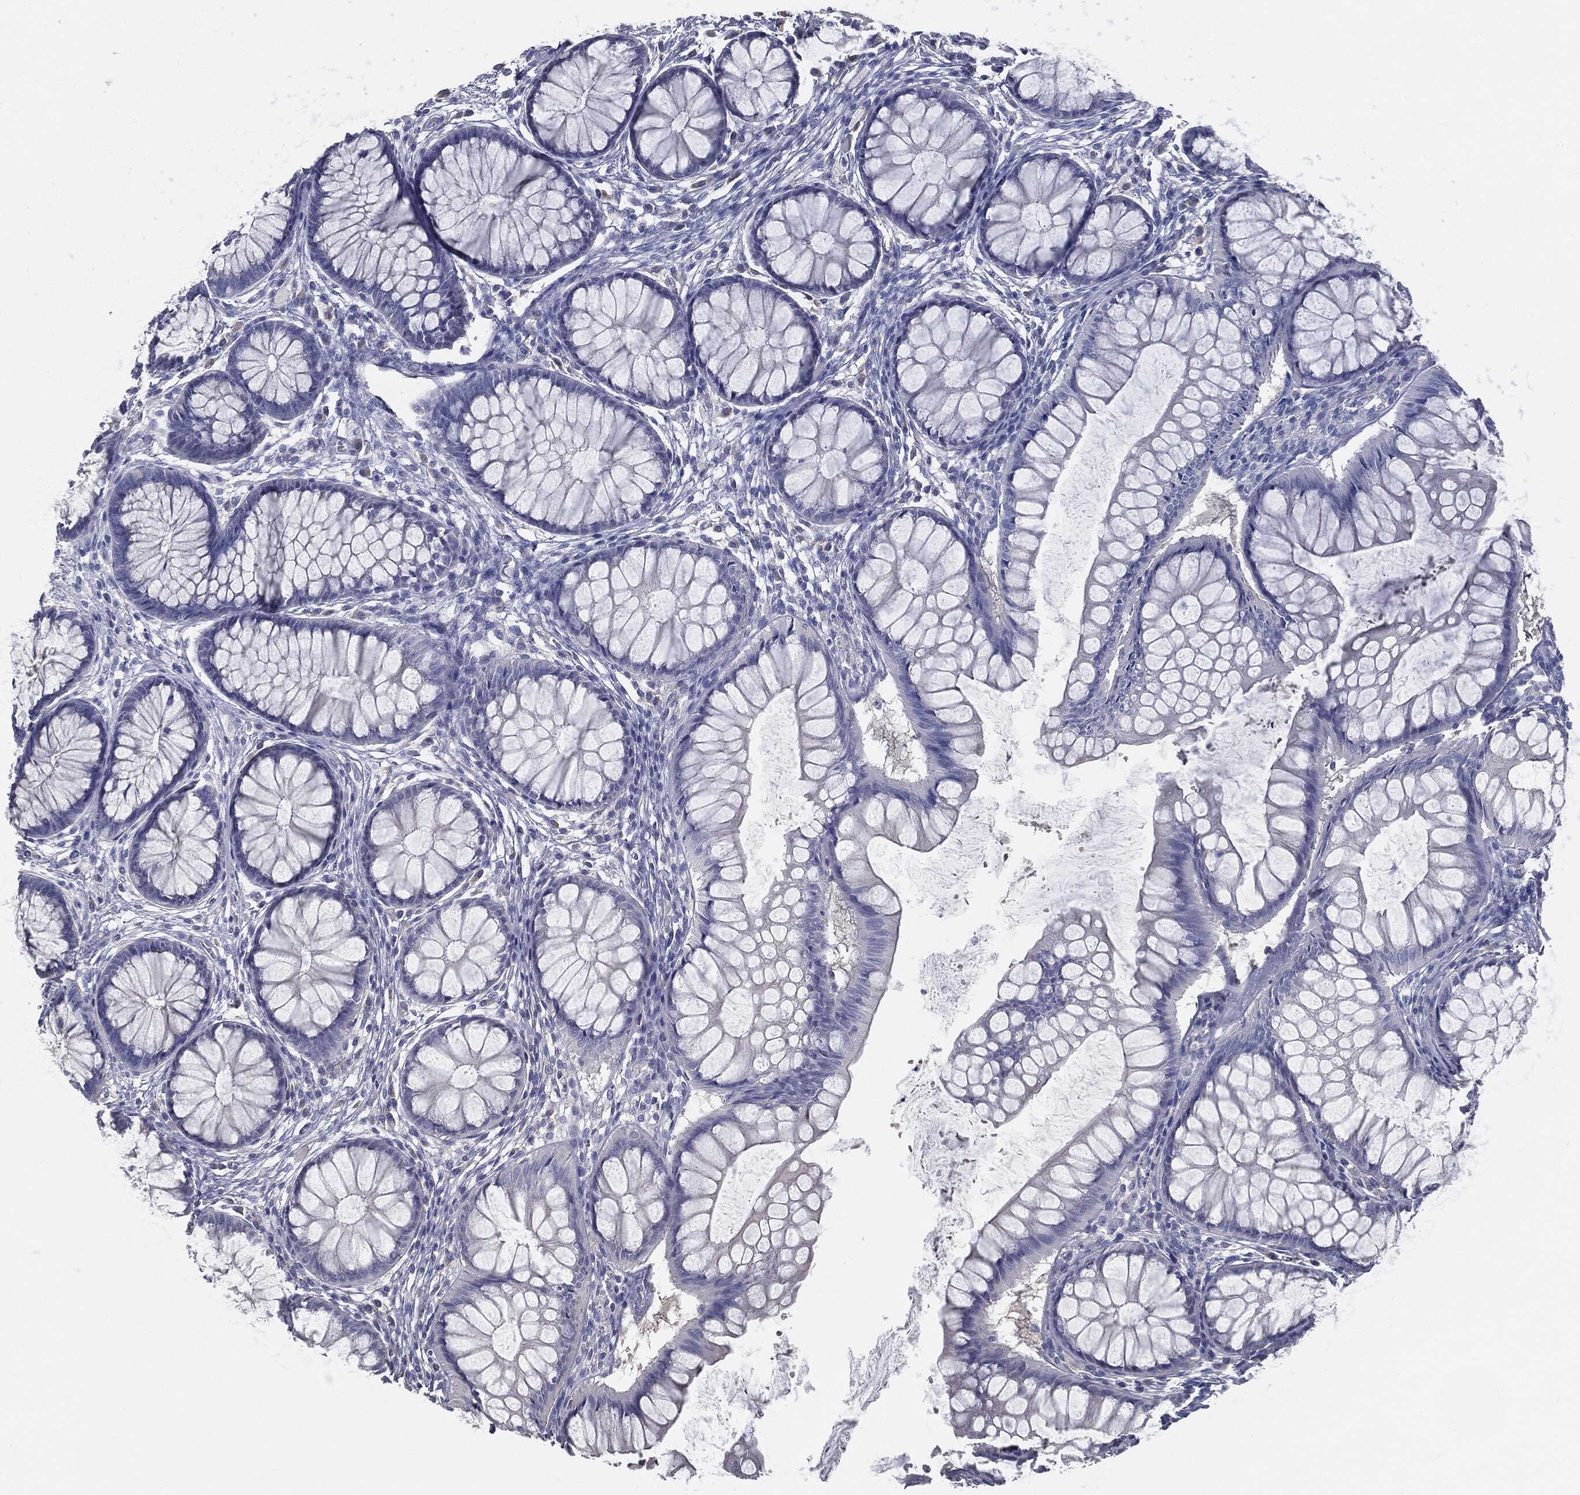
{"staining": {"intensity": "negative", "quantity": "none", "location": "none"}, "tissue": "colon", "cell_type": "Endothelial cells", "image_type": "normal", "snomed": [{"axis": "morphology", "description": "Normal tissue, NOS"}, {"axis": "topography", "description": "Colon"}], "caption": "The histopathology image shows no significant expression in endothelial cells of colon.", "gene": "CAV3", "patient": {"sex": "female", "age": 65}}